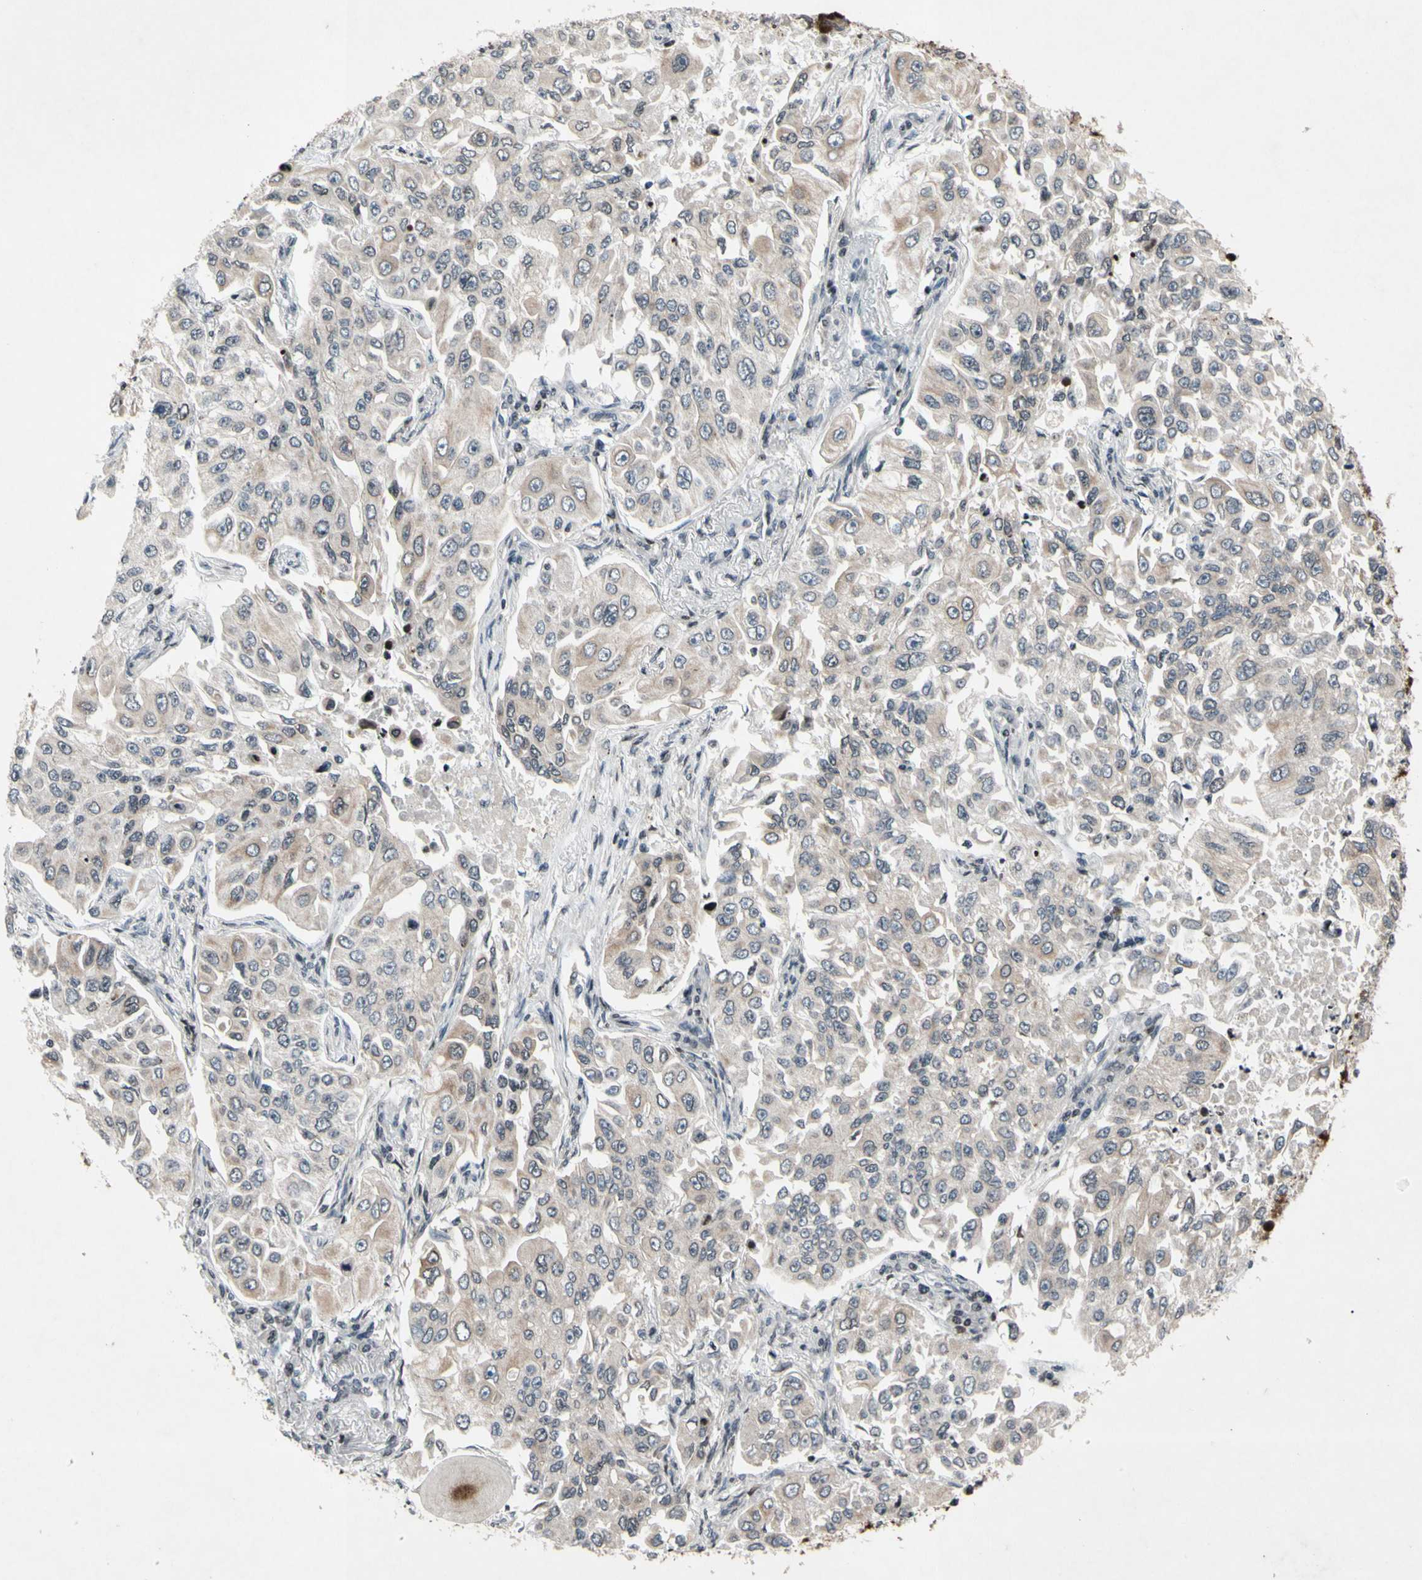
{"staining": {"intensity": "weak", "quantity": ">75%", "location": "cytoplasmic/membranous"}, "tissue": "lung cancer", "cell_type": "Tumor cells", "image_type": "cancer", "snomed": [{"axis": "morphology", "description": "Adenocarcinoma, NOS"}, {"axis": "topography", "description": "Lung"}], "caption": "Immunohistochemistry (IHC) micrograph of neoplastic tissue: human lung cancer stained using IHC displays low levels of weak protein expression localized specifically in the cytoplasmic/membranous of tumor cells, appearing as a cytoplasmic/membranous brown color.", "gene": "XPO1", "patient": {"sex": "male", "age": 84}}